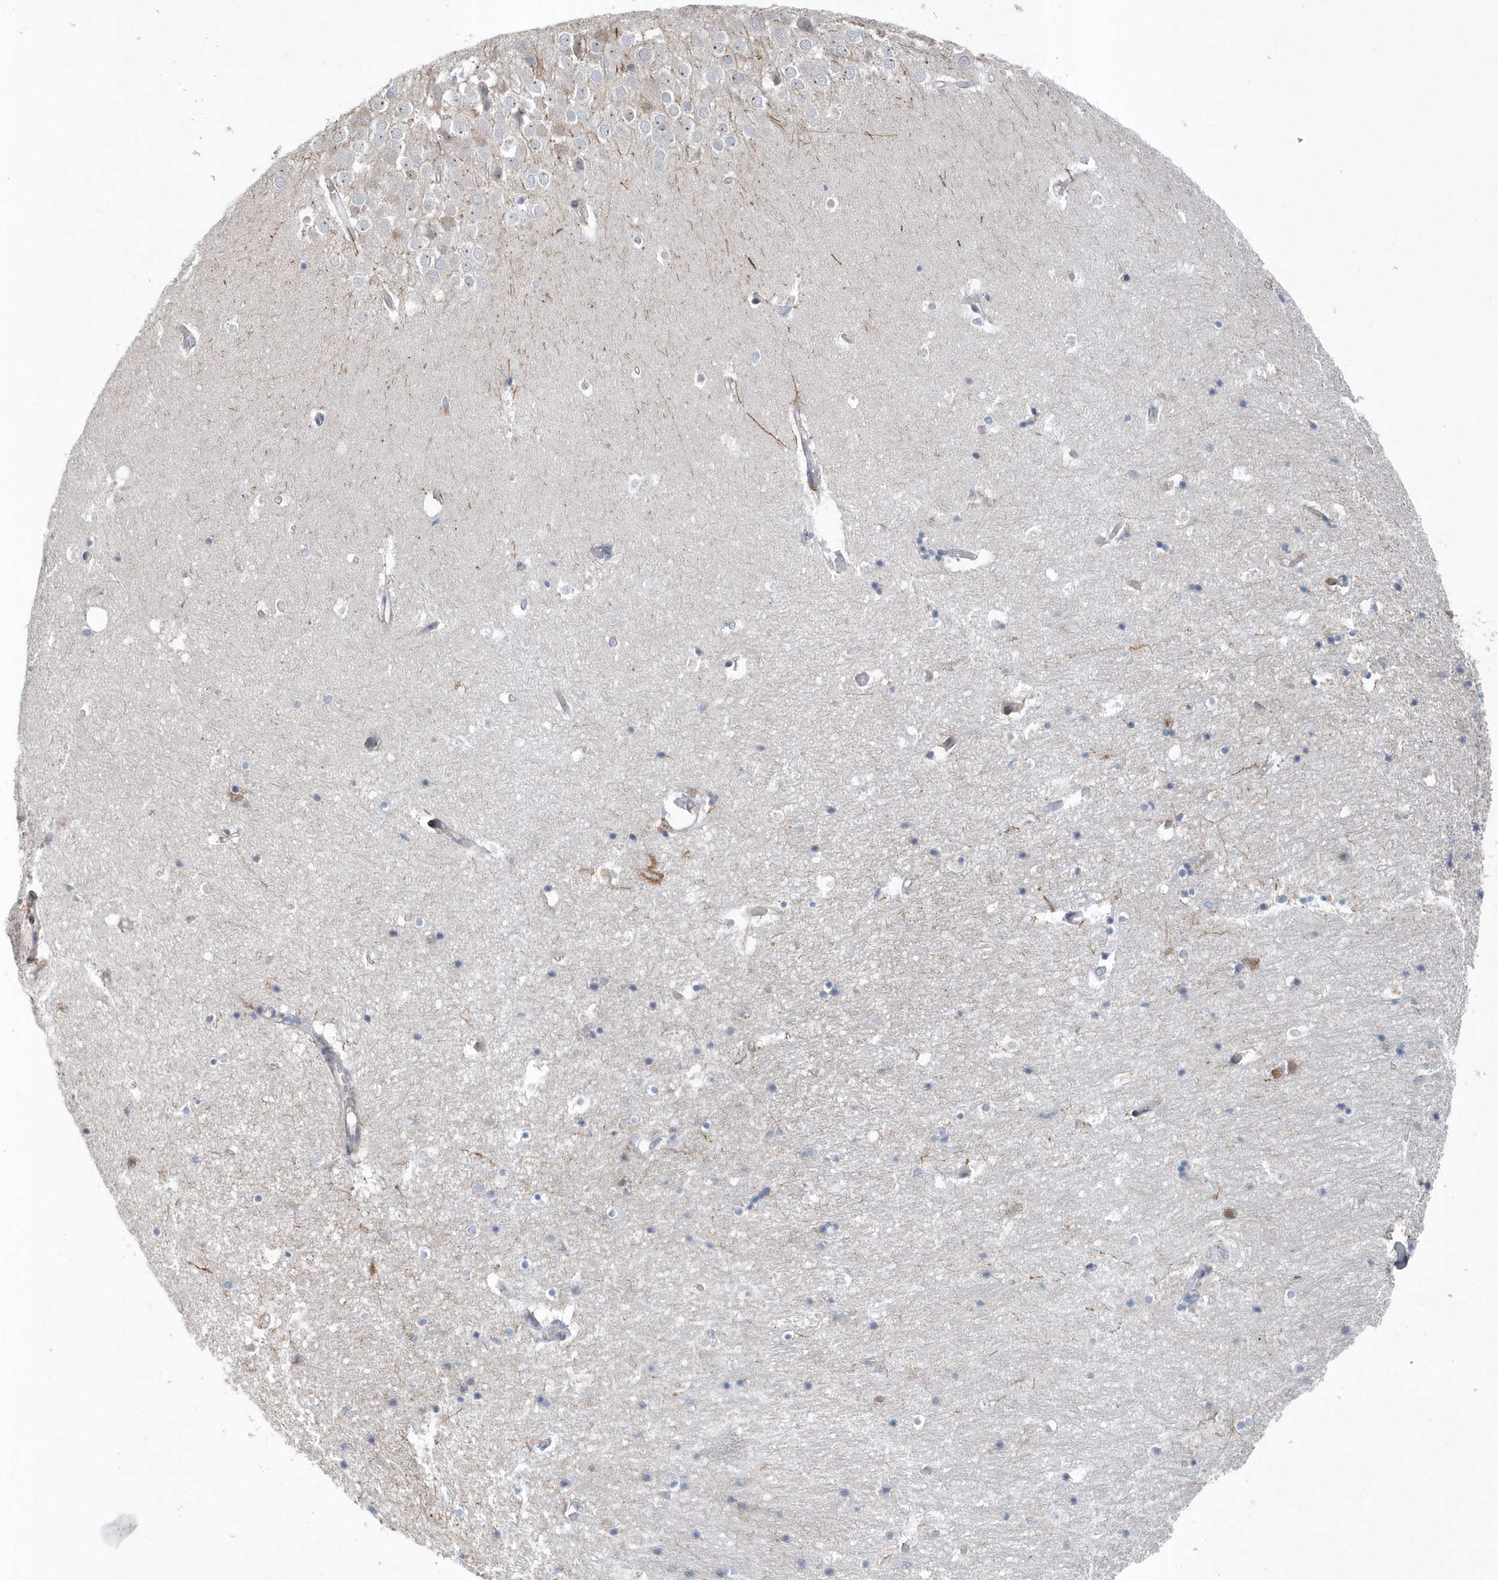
{"staining": {"intensity": "negative", "quantity": "none", "location": "none"}, "tissue": "hippocampus", "cell_type": "Glial cells", "image_type": "normal", "snomed": [{"axis": "morphology", "description": "Normal tissue, NOS"}, {"axis": "topography", "description": "Hippocampus"}], "caption": "This micrograph is of benign hippocampus stained with immunohistochemistry to label a protein in brown with the nuclei are counter-stained blue. There is no staining in glial cells. Brightfield microscopy of immunohistochemistry stained with DAB (3,3'-diaminobenzidine) (brown) and hematoxylin (blue), captured at high magnification.", "gene": "MCC", "patient": {"sex": "female", "age": 52}}